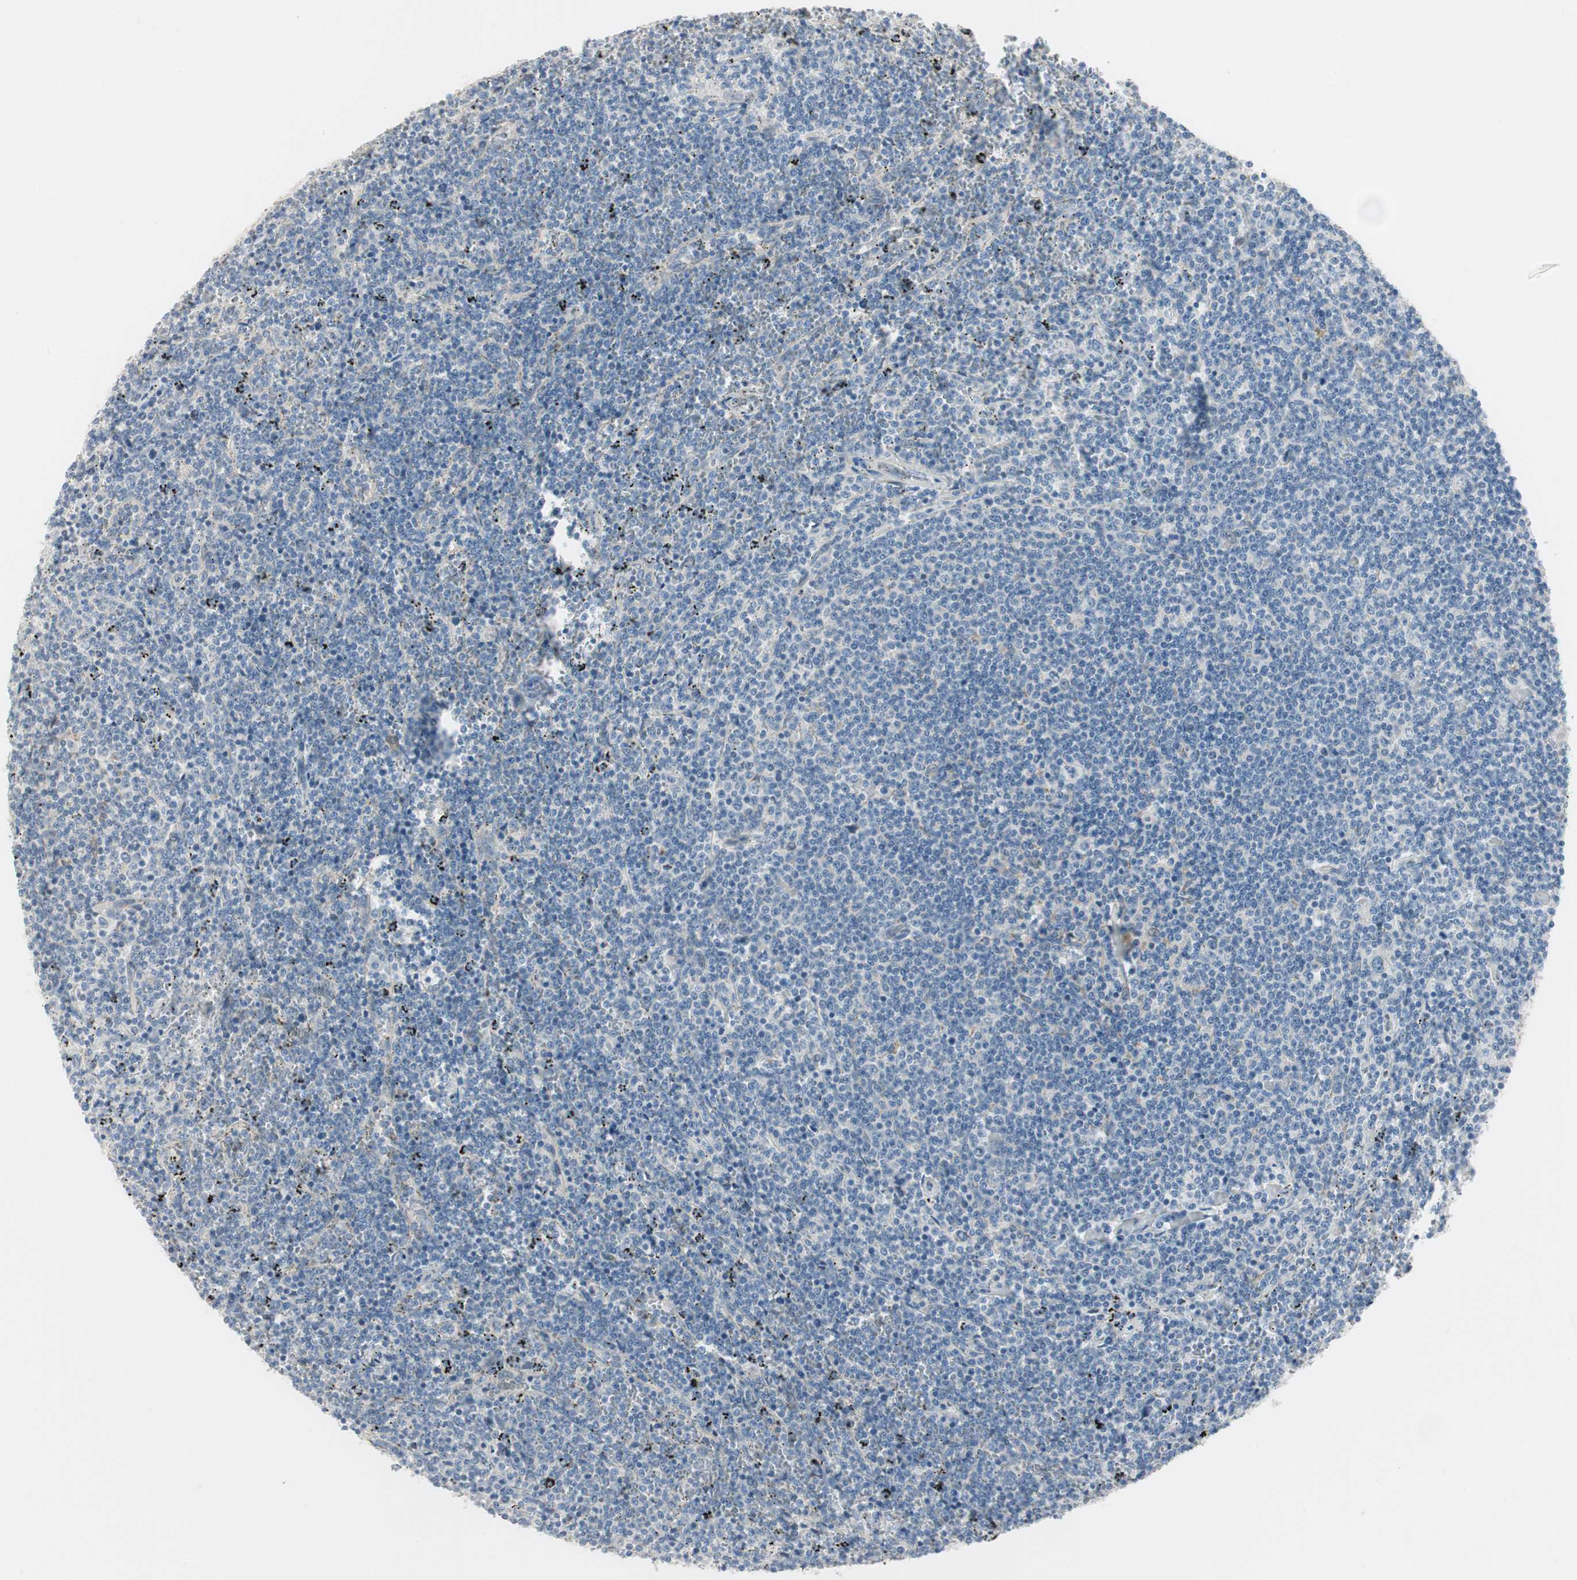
{"staining": {"intensity": "negative", "quantity": "none", "location": "none"}, "tissue": "lymphoma", "cell_type": "Tumor cells", "image_type": "cancer", "snomed": [{"axis": "morphology", "description": "Malignant lymphoma, non-Hodgkin's type, Low grade"}, {"axis": "topography", "description": "Spleen"}], "caption": "High power microscopy photomicrograph of an immunohistochemistry (IHC) image of lymphoma, revealing no significant positivity in tumor cells.", "gene": "SPINK4", "patient": {"sex": "female", "age": 50}}